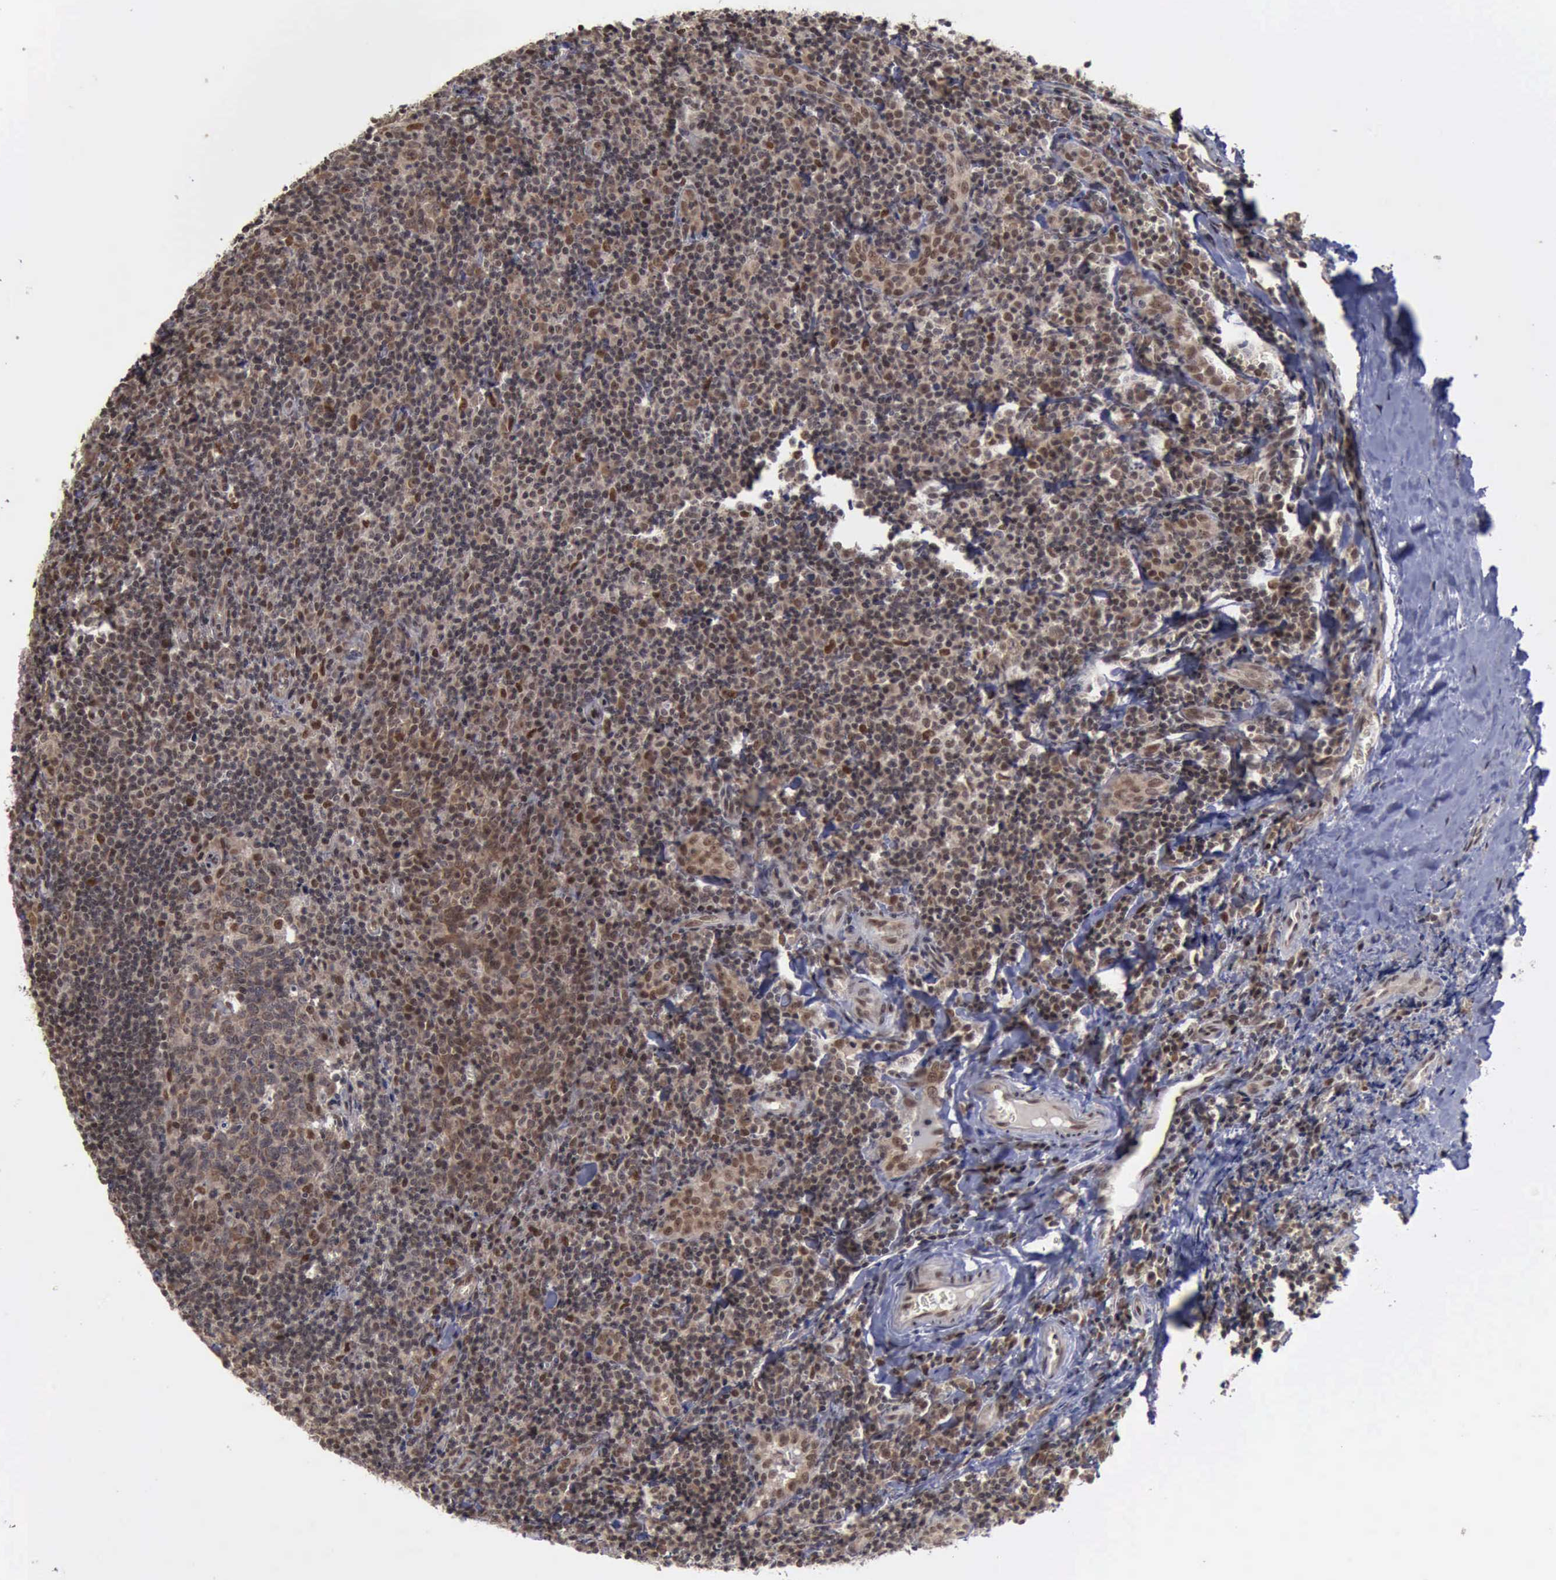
{"staining": {"intensity": "moderate", "quantity": "<25%", "location": "nuclear"}, "tissue": "tonsil", "cell_type": "Germinal center cells", "image_type": "normal", "snomed": [{"axis": "morphology", "description": "Normal tissue, NOS"}, {"axis": "topography", "description": "Tonsil"}], "caption": "Tonsil stained for a protein exhibits moderate nuclear positivity in germinal center cells. (IHC, brightfield microscopy, high magnification).", "gene": "RTCB", "patient": {"sex": "male", "age": 20}}